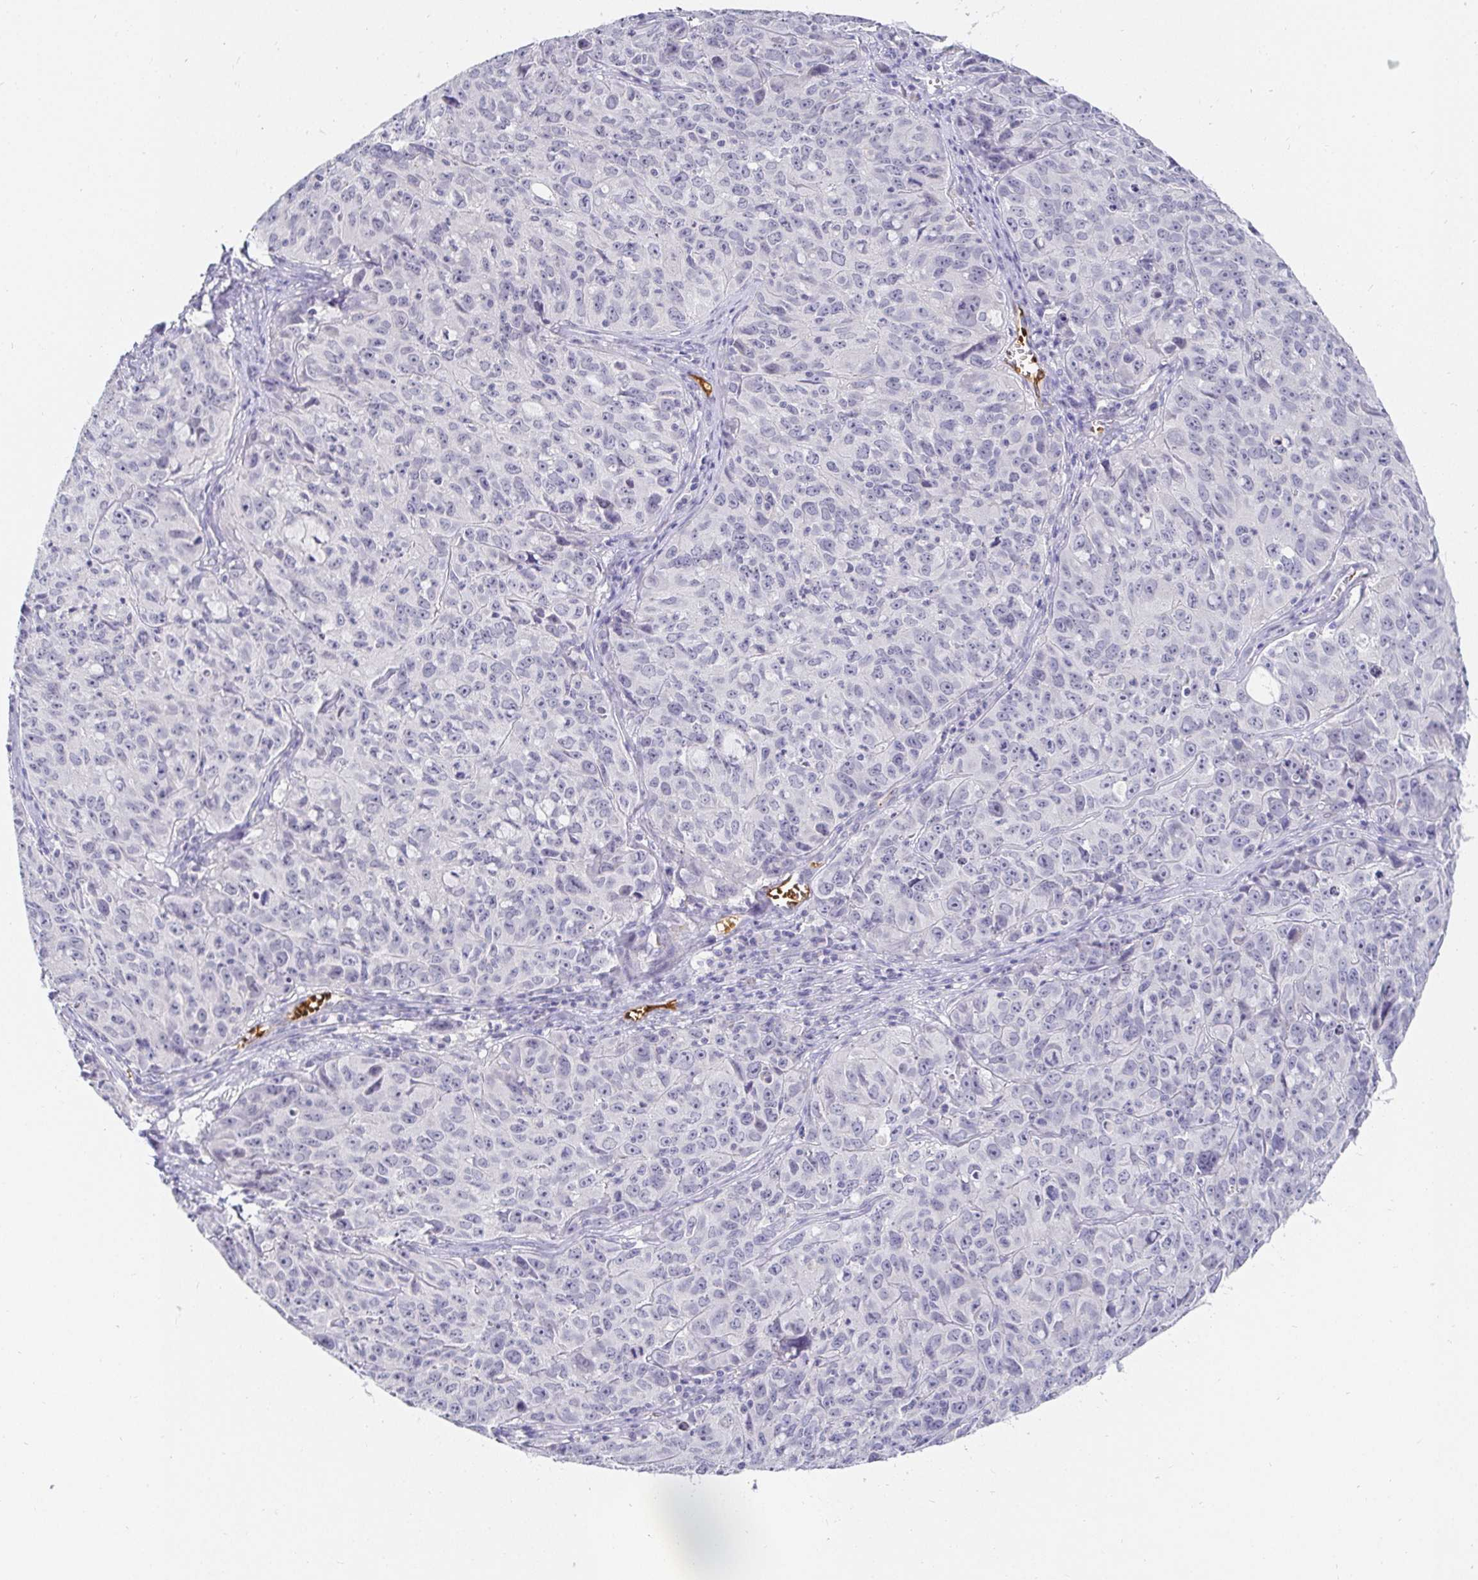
{"staining": {"intensity": "negative", "quantity": "none", "location": "none"}, "tissue": "cervical cancer", "cell_type": "Tumor cells", "image_type": "cancer", "snomed": [{"axis": "morphology", "description": "Squamous cell carcinoma, NOS"}, {"axis": "topography", "description": "Cervix"}], "caption": "DAB (3,3'-diaminobenzidine) immunohistochemical staining of cervical squamous cell carcinoma shows no significant positivity in tumor cells. The staining is performed using DAB brown chromogen with nuclei counter-stained in using hematoxylin.", "gene": "FGF21", "patient": {"sex": "female", "age": 28}}